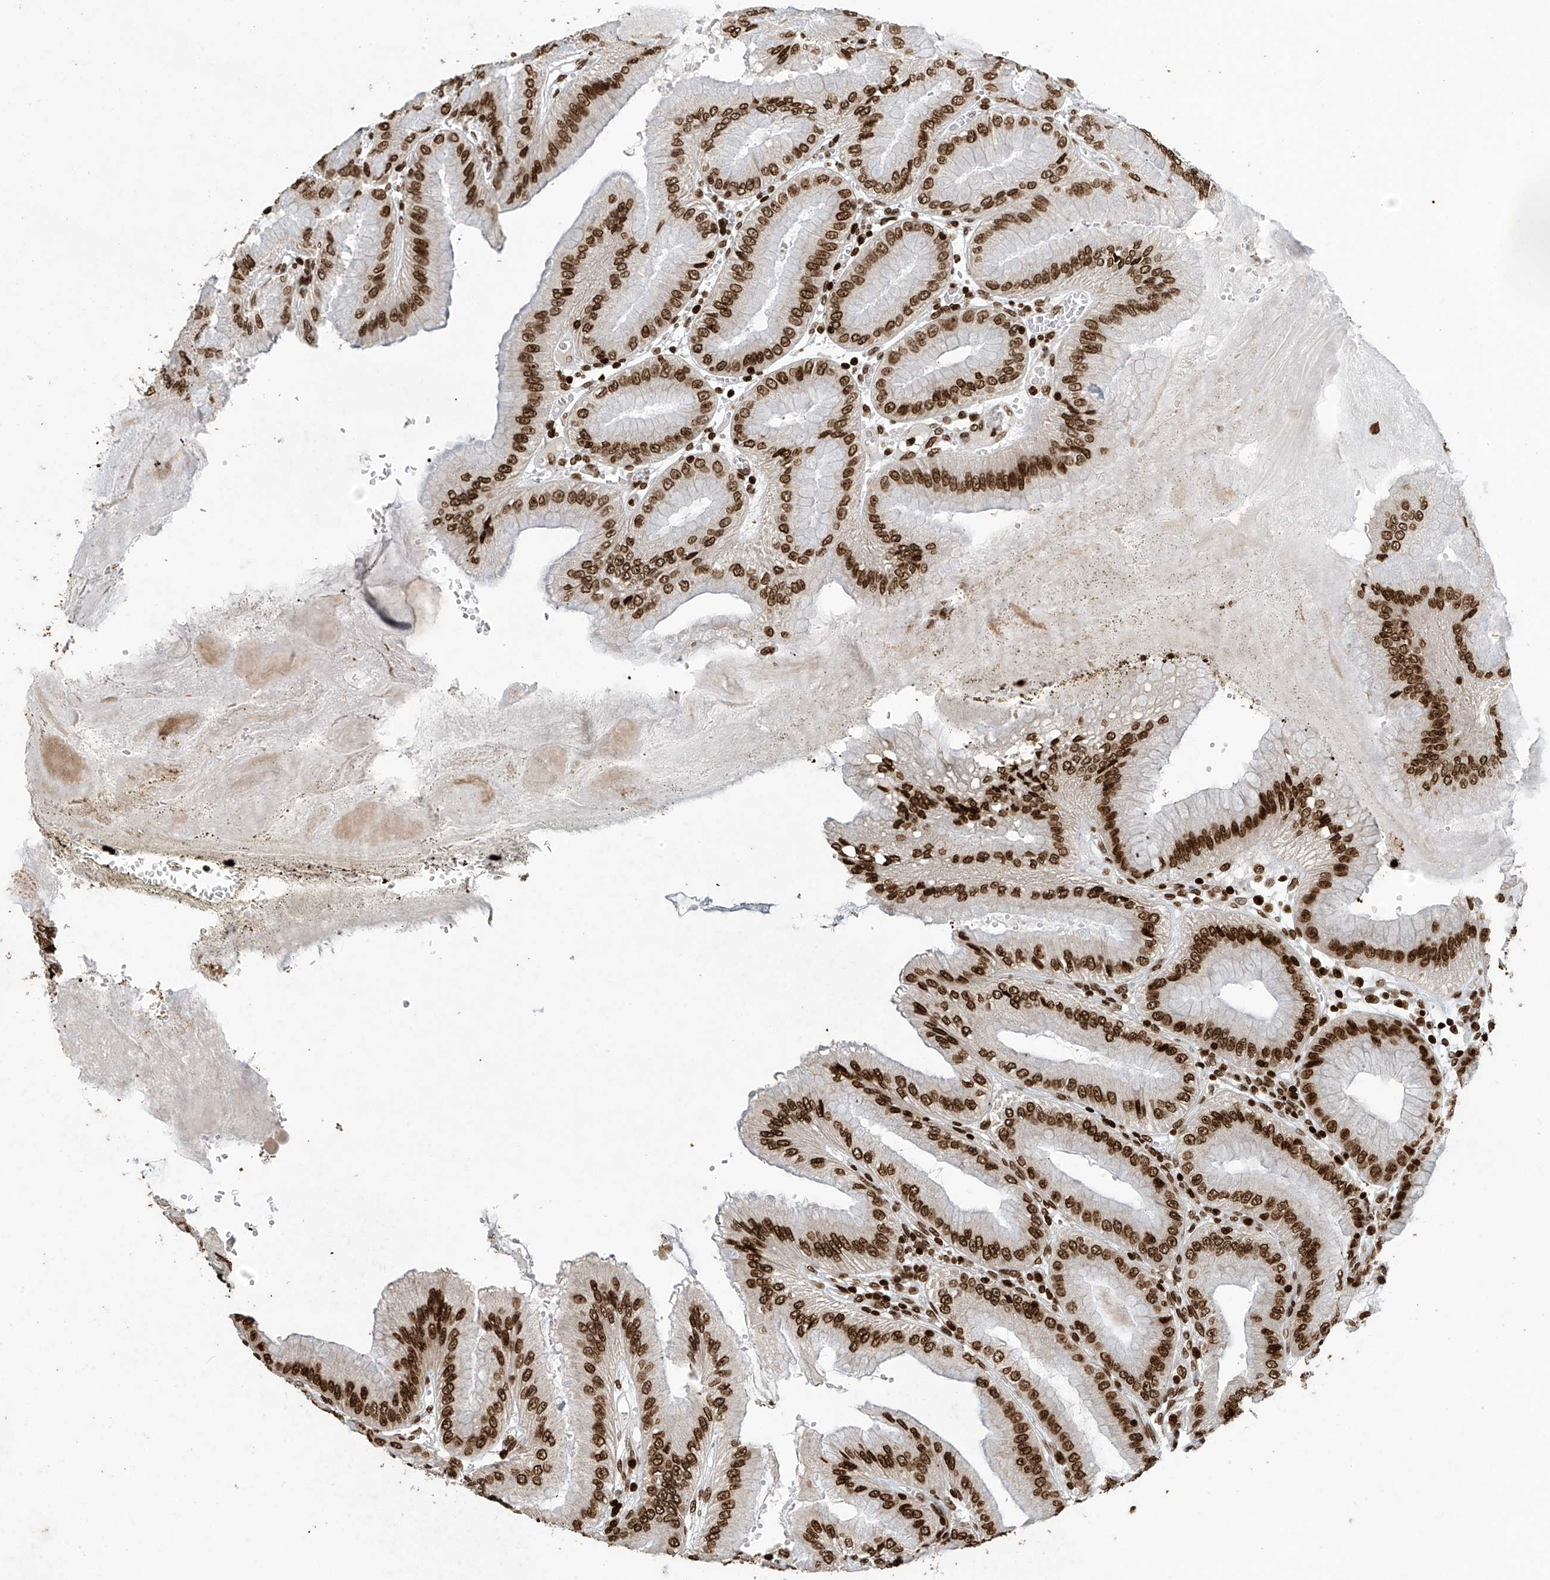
{"staining": {"intensity": "strong", "quantity": ">75%", "location": "nuclear"}, "tissue": "stomach", "cell_type": "Glandular cells", "image_type": "normal", "snomed": [{"axis": "morphology", "description": "Normal tissue, NOS"}, {"axis": "topography", "description": "Stomach, lower"}], "caption": "Immunohistochemistry (DAB) staining of benign human stomach reveals strong nuclear protein staining in approximately >75% of glandular cells.", "gene": "H4C16", "patient": {"sex": "male", "age": 71}}